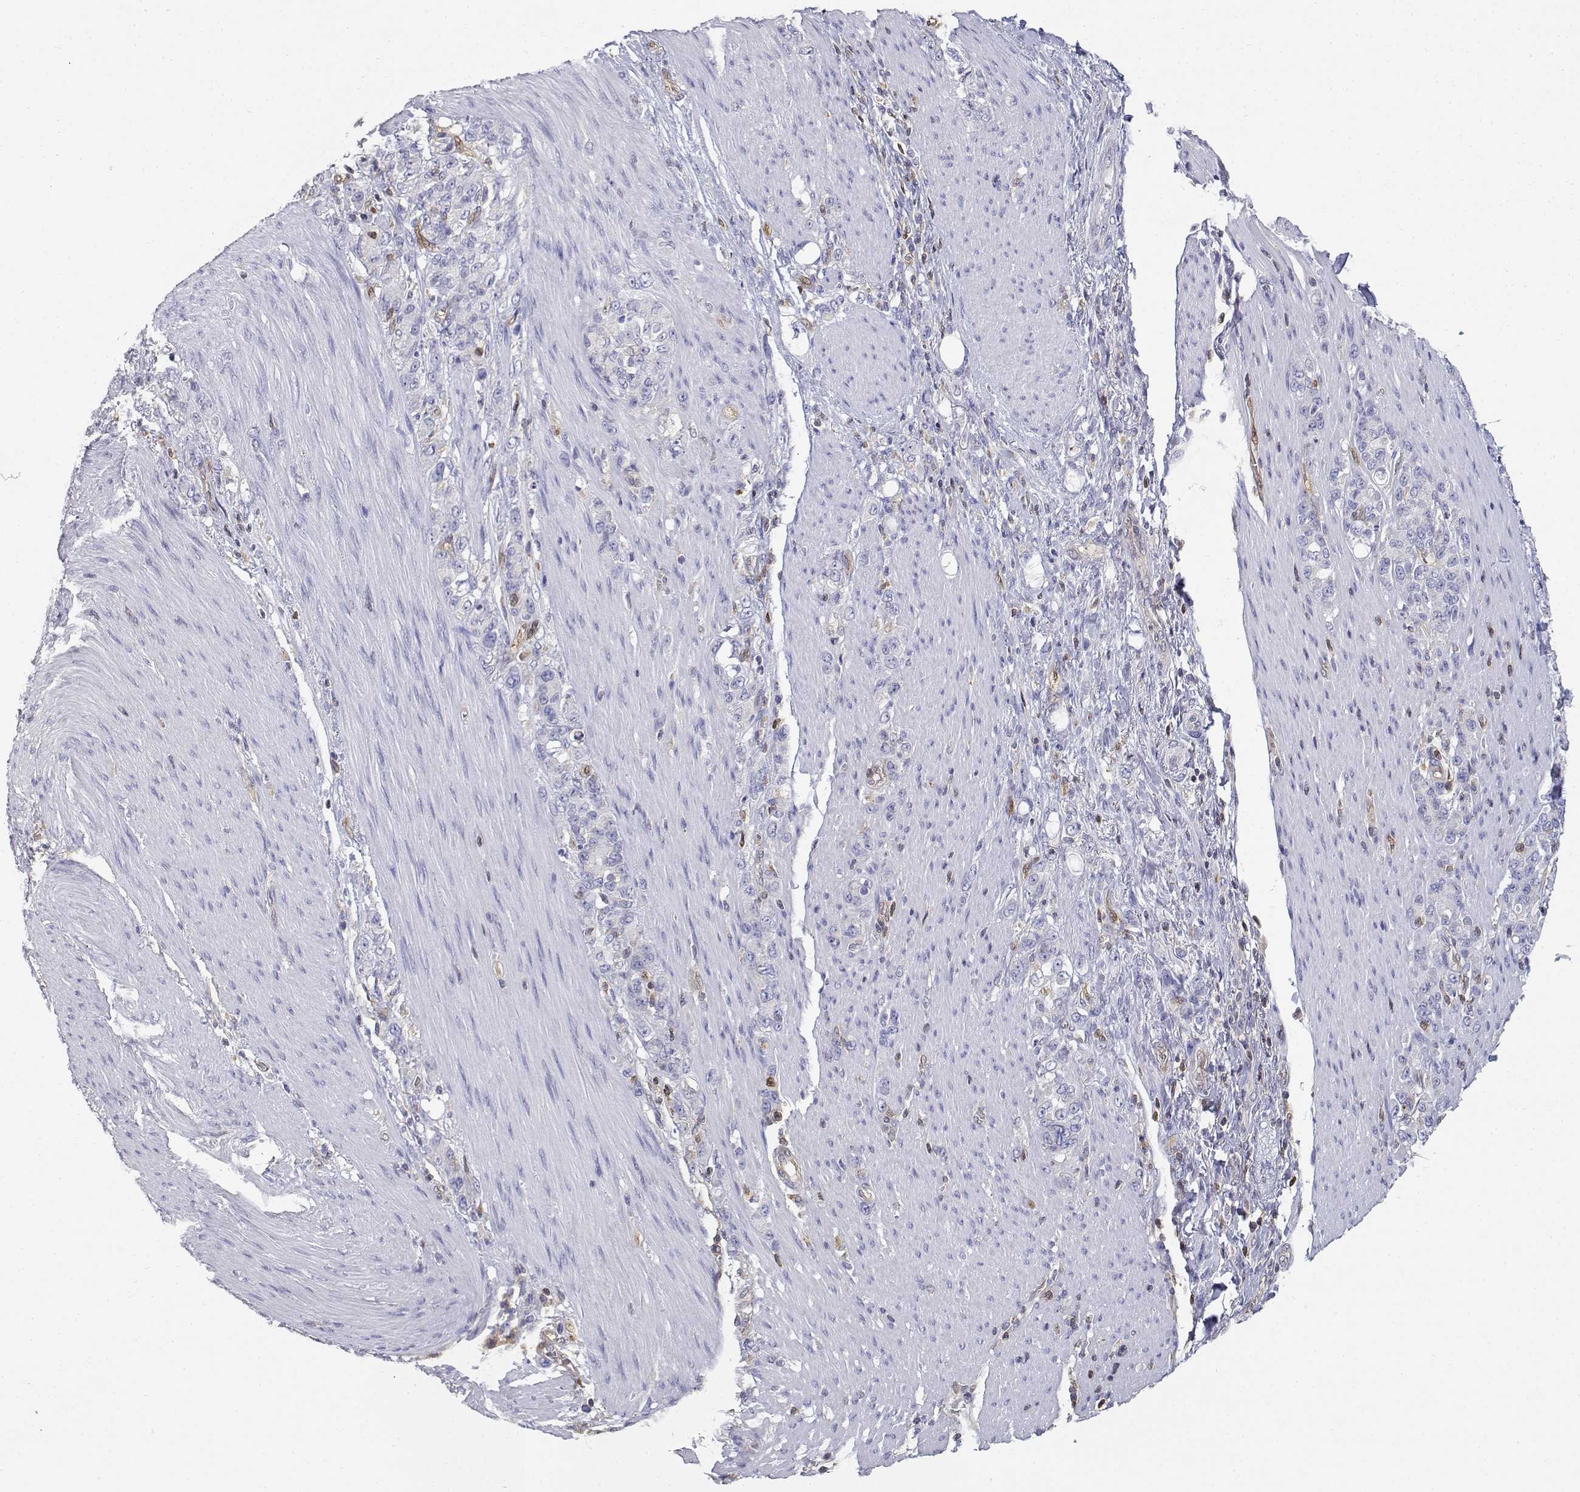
{"staining": {"intensity": "negative", "quantity": "none", "location": "none"}, "tissue": "stomach cancer", "cell_type": "Tumor cells", "image_type": "cancer", "snomed": [{"axis": "morphology", "description": "Adenocarcinoma, NOS"}, {"axis": "topography", "description": "Stomach"}], "caption": "Protein analysis of stomach cancer (adenocarcinoma) demonstrates no significant staining in tumor cells.", "gene": "ADA", "patient": {"sex": "female", "age": 79}}